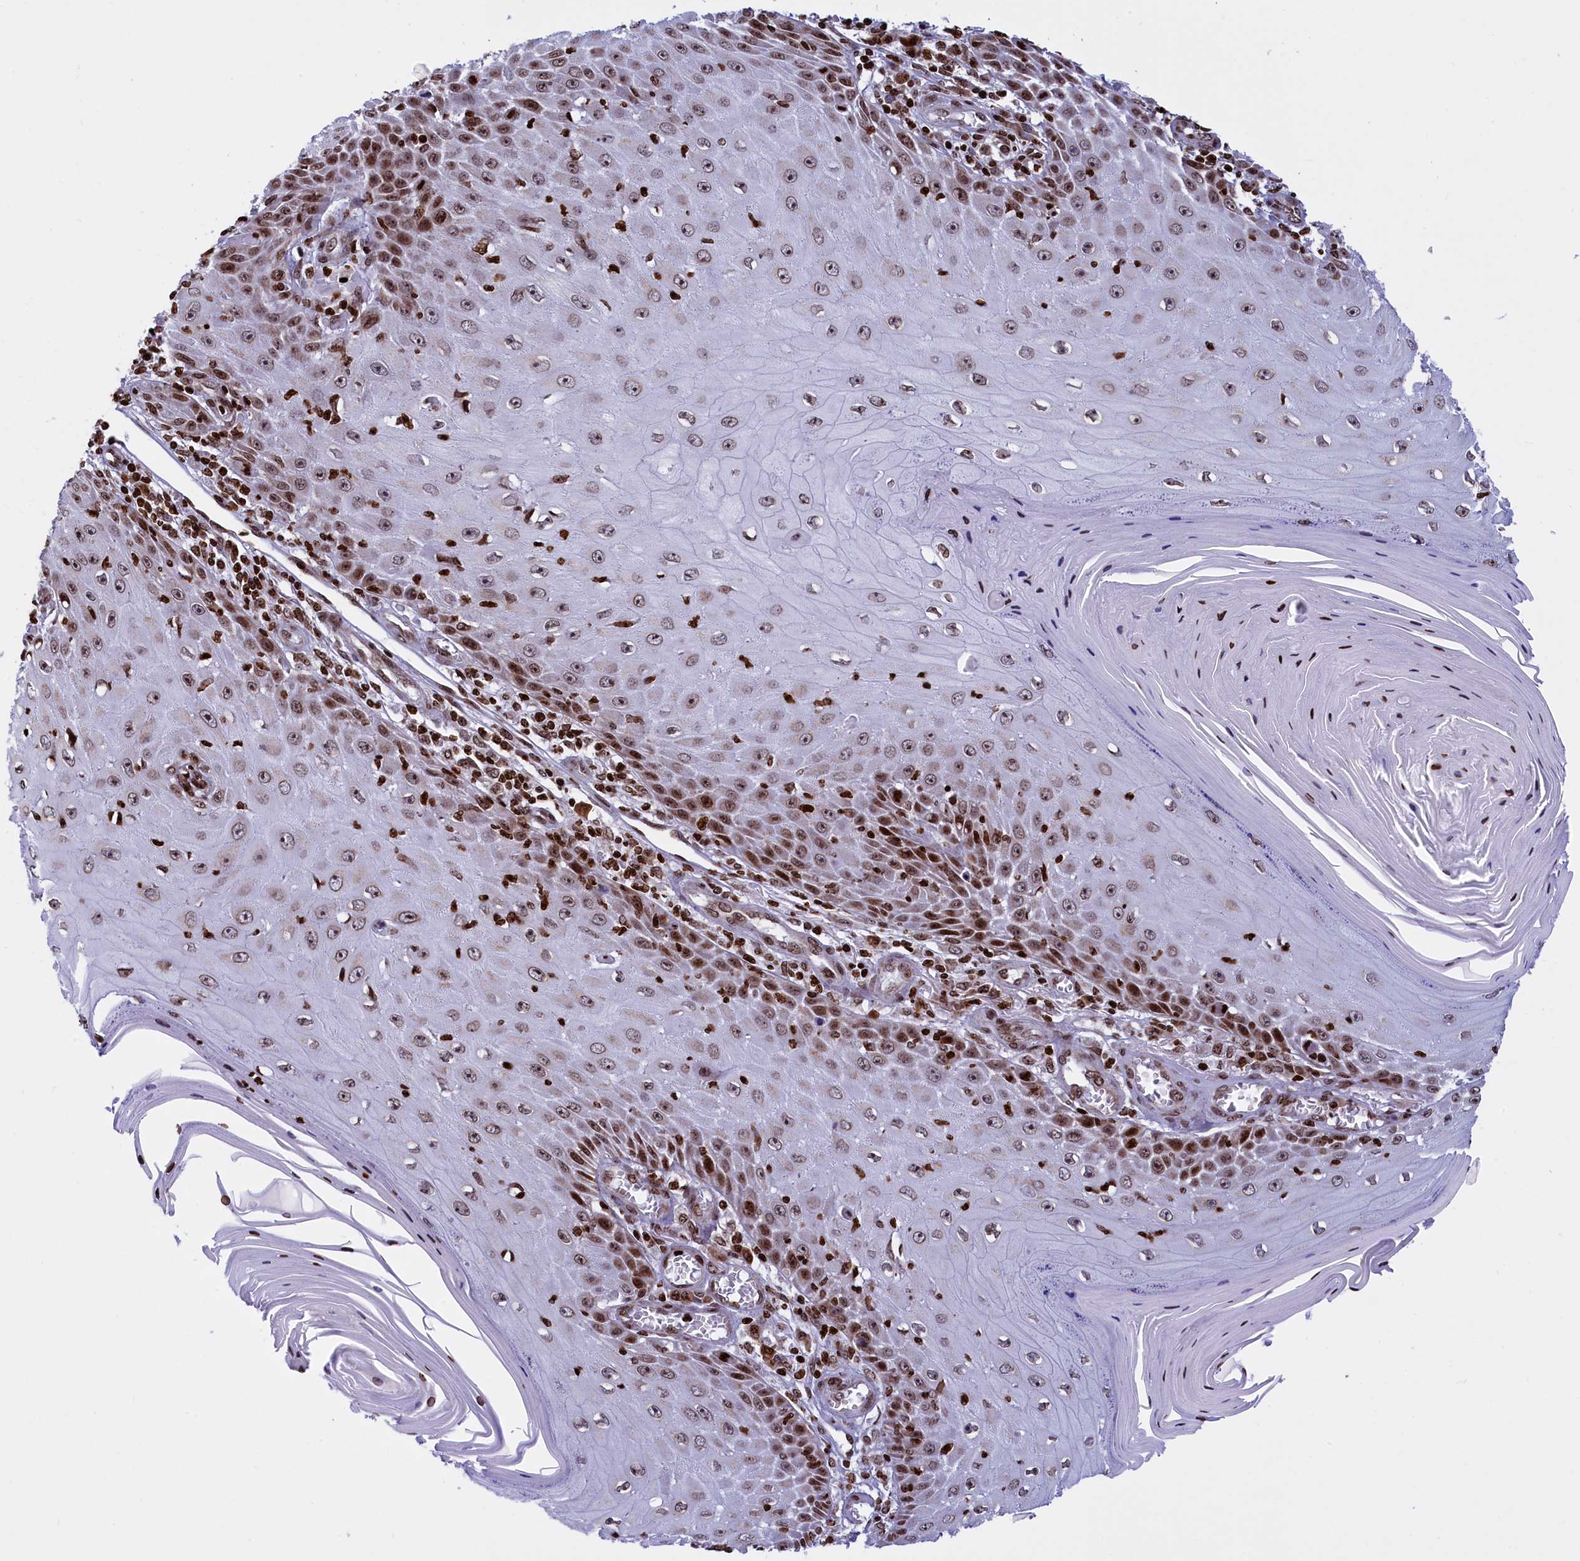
{"staining": {"intensity": "strong", "quantity": "25%-75%", "location": "nuclear"}, "tissue": "skin cancer", "cell_type": "Tumor cells", "image_type": "cancer", "snomed": [{"axis": "morphology", "description": "Squamous cell carcinoma, NOS"}, {"axis": "topography", "description": "Skin"}], "caption": "Skin cancer stained with a brown dye demonstrates strong nuclear positive positivity in about 25%-75% of tumor cells.", "gene": "TIMM29", "patient": {"sex": "female", "age": 73}}